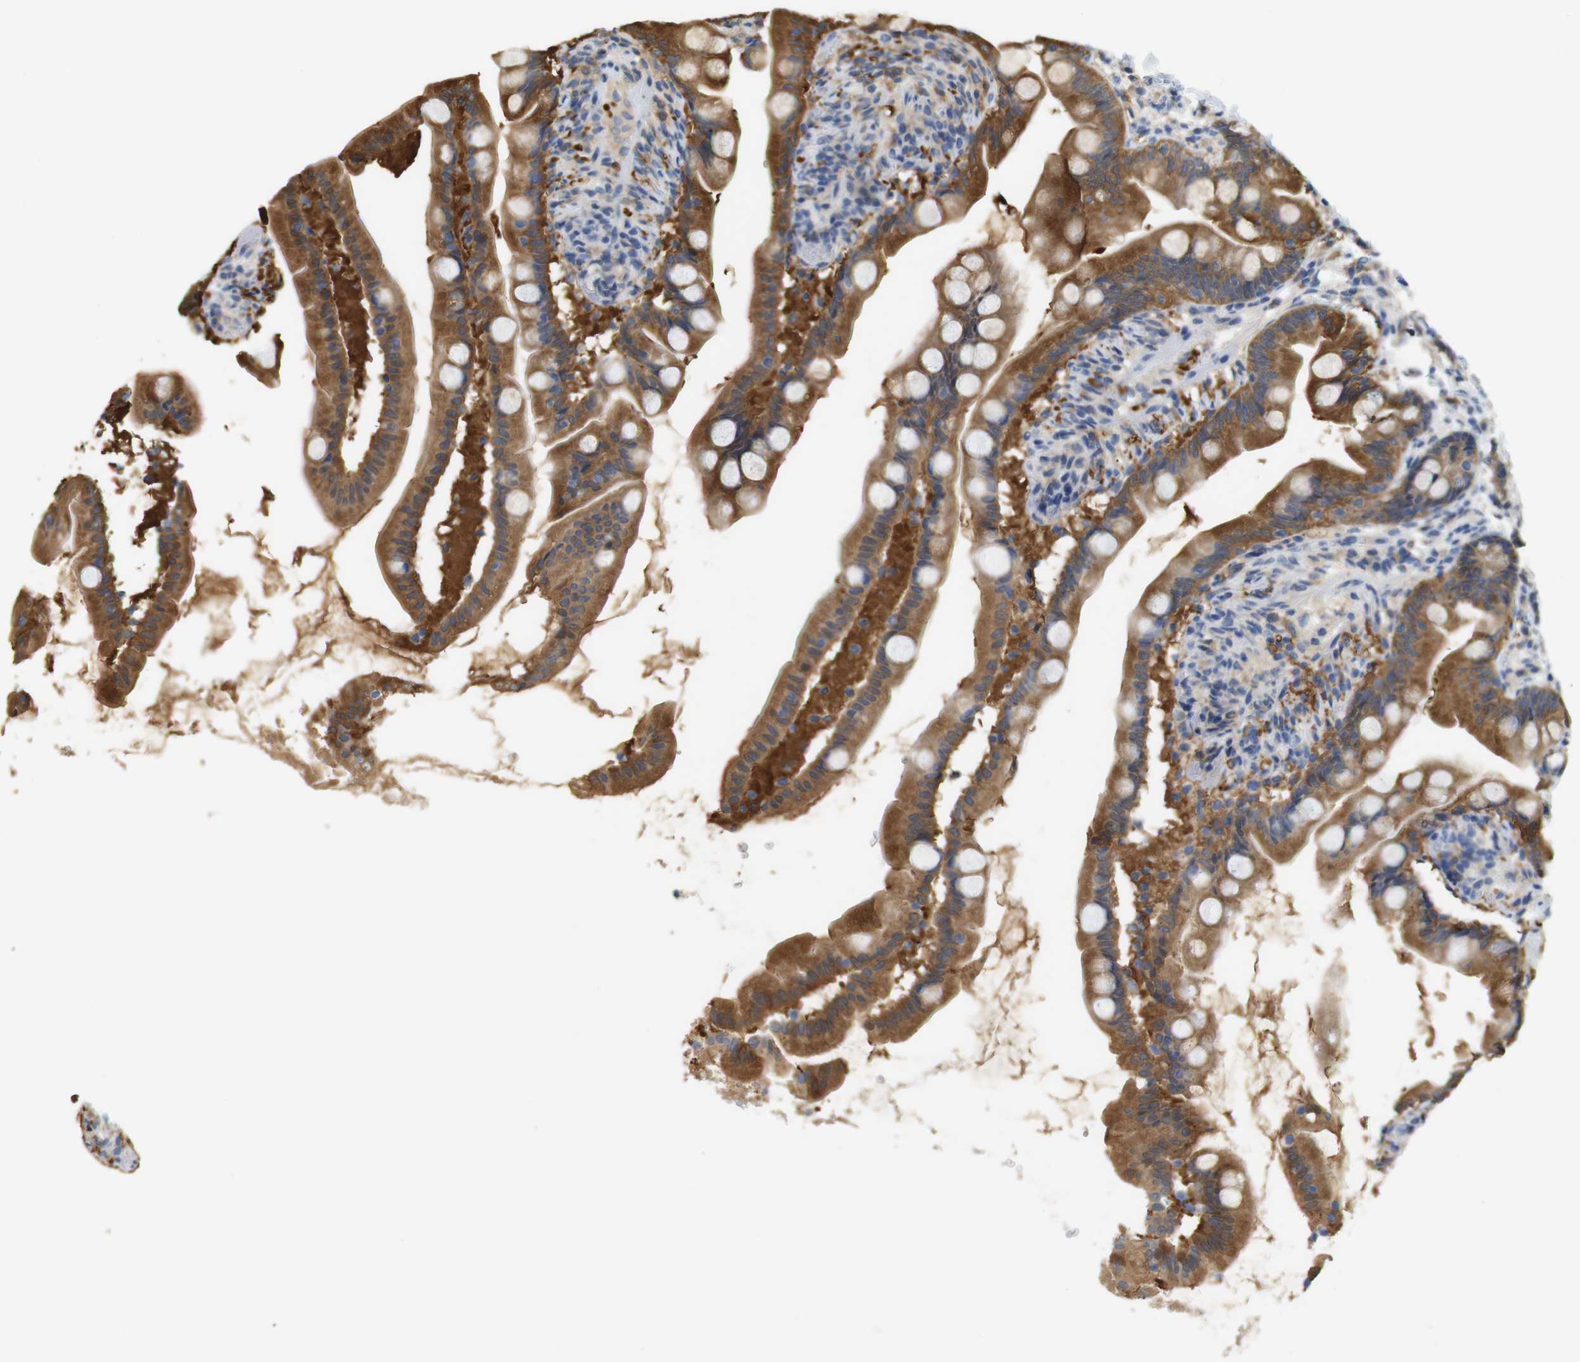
{"staining": {"intensity": "moderate", "quantity": ">75%", "location": "cytoplasmic/membranous"}, "tissue": "small intestine", "cell_type": "Glandular cells", "image_type": "normal", "snomed": [{"axis": "morphology", "description": "Normal tissue, NOS"}, {"axis": "topography", "description": "Small intestine"}], "caption": "A histopathology image of small intestine stained for a protein demonstrates moderate cytoplasmic/membranous brown staining in glandular cells. (DAB (3,3'-diaminobenzidine) IHC, brown staining for protein, blue staining for nuclei).", "gene": "NEBL", "patient": {"sex": "female", "age": 56}}